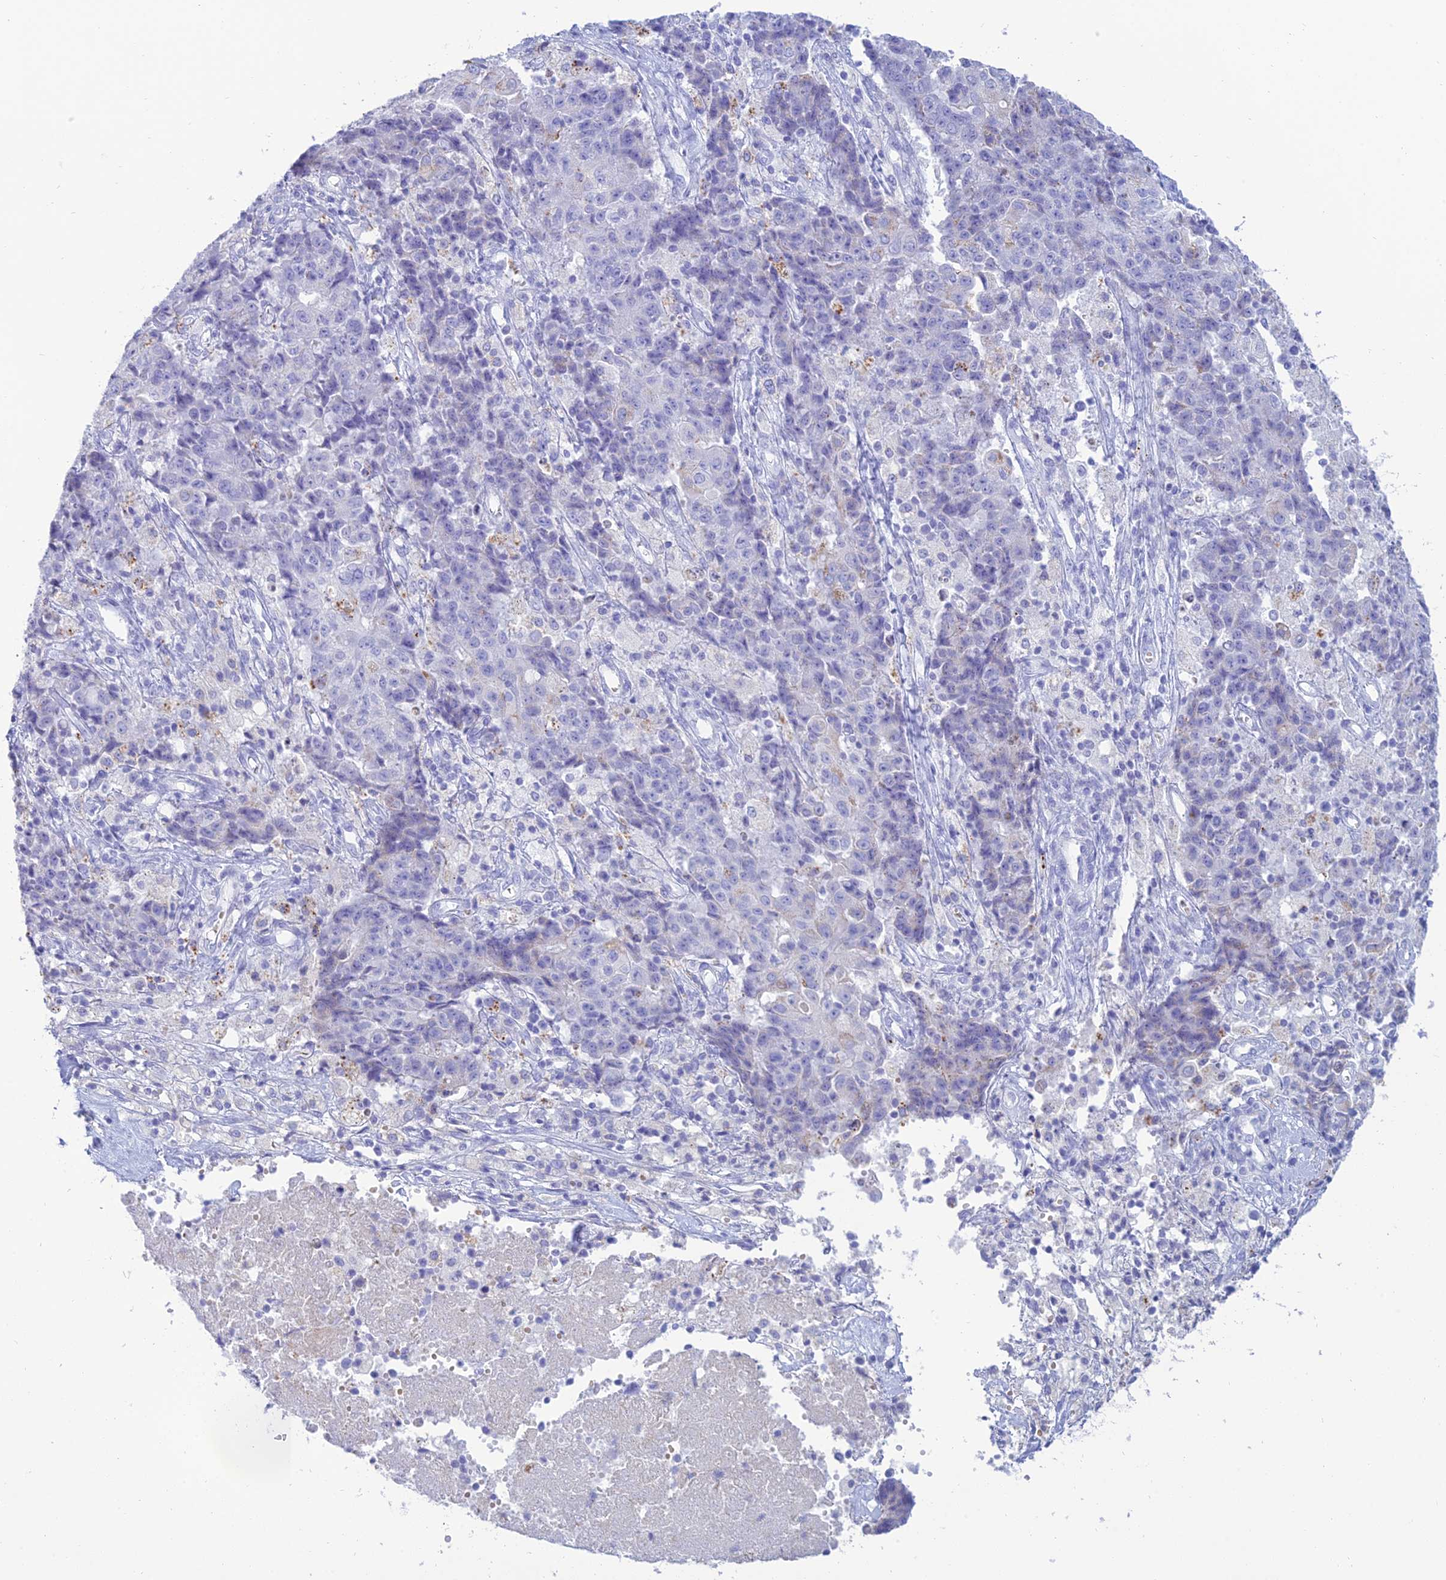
{"staining": {"intensity": "negative", "quantity": "none", "location": "none"}, "tissue": "ovarian cancer", "cell_type": "Tumor cells", "image_type": "cancer", "snomed": [{"axis": "morphology", "description": "Carcinoma, endometroid"}, {"axis": "topography", "description": "Ovary"}], "caption": "The image shows no staining of tumor cells in ovarian cancer.", "gene": "MAL2", "patient": {"sex": "female", "age": 42}}